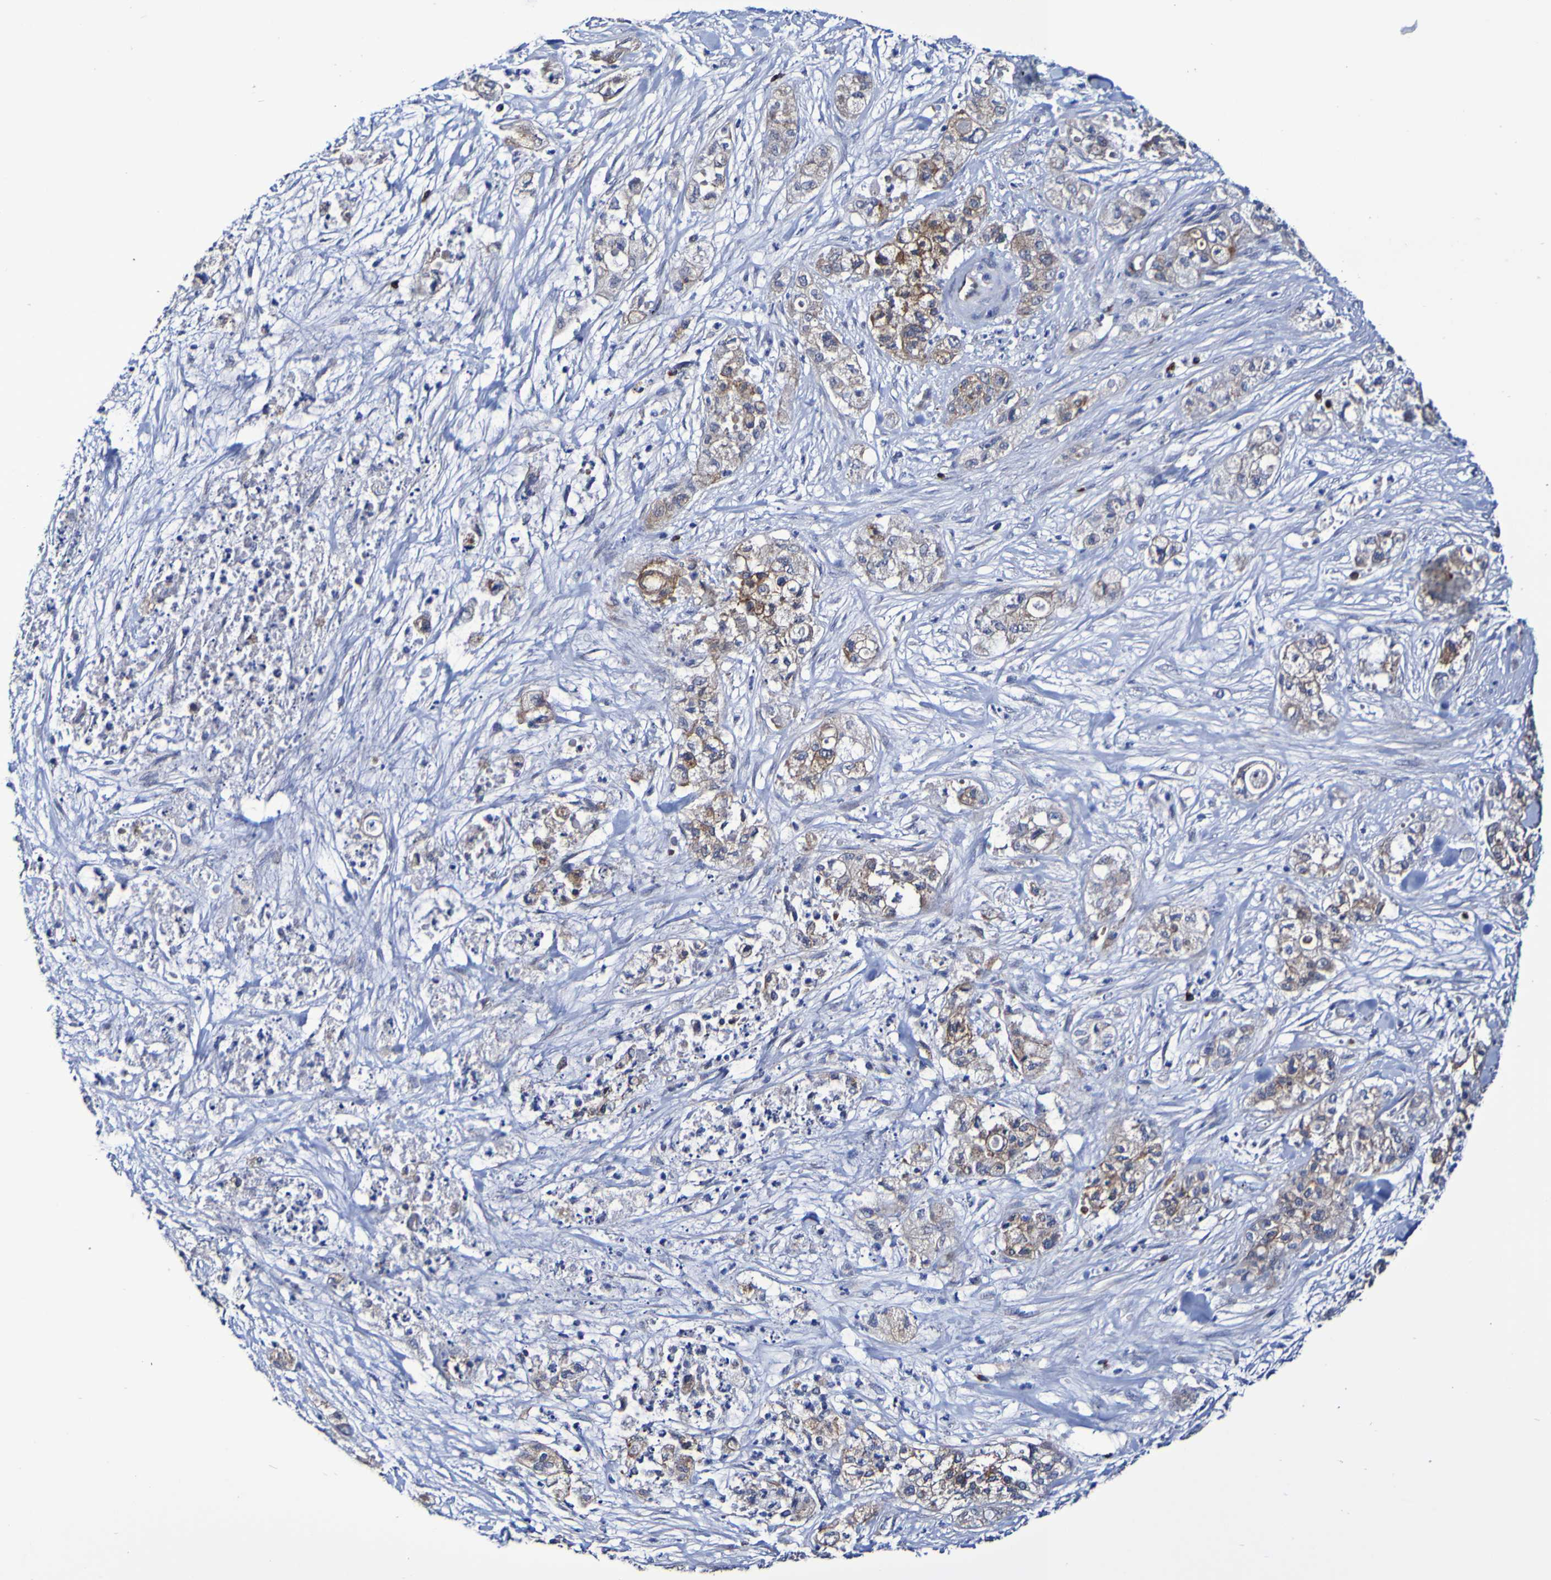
{"staining": {"intensity": "weak", "quantity": ">75%", "location": "cytoplasmic/membranous"}, "tissue": "pancreatic cancer", "cell_type": "Tumor cells", "image_type": "cancer", "snomed": [{"axis": "morphology", "description": "Adenocarcinoma, NOS"}, {"axis": "topography", "description": "Pancreas"}], "caption": "Human adenocarcinoma (pancreatic) stained with a brown dye displays weak cytoplasmic/membranous positive positivity in about >75% of tumor cells.", "gene": "GJB1", "patient": {"sex": "female", "age": 78}}